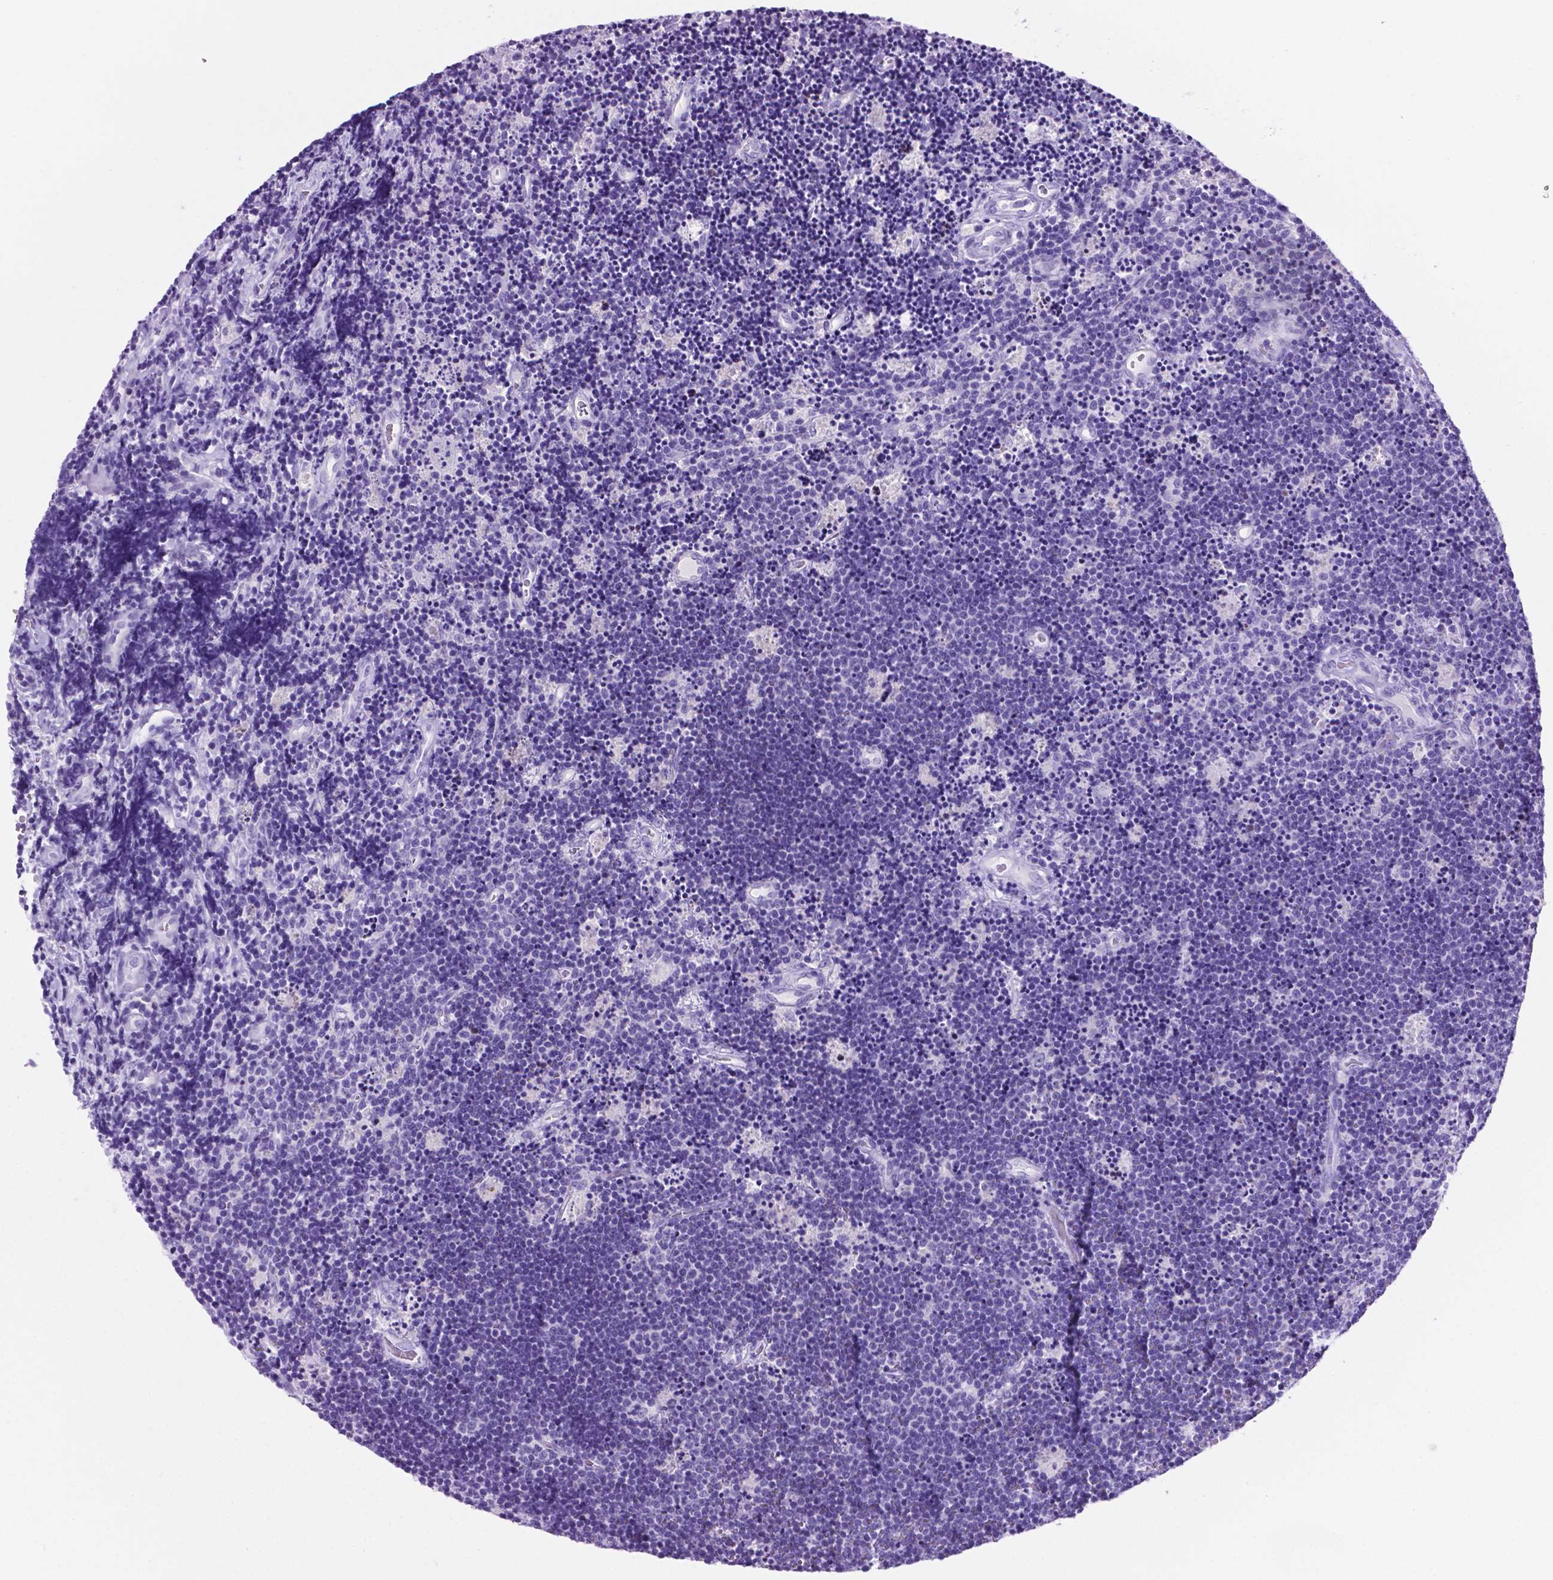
{"staining": {"intensity": "negative", "quantity": "none", "location": "none"}, "tissue": "lymphoma", "cell_type": "Tumor cells", "image_type": "cancer", "snomed": [{"axis": "morphology", "description": "Malignant lymphoma, non-Hodgkin's type, Low grade"}, {"axis": "topography", "description": "Brain"}], "caption": "Lymphoma was stained to show a protein in brown. There is no significant positivity in tumor cells. Brightfield microscopy of immunohistochemistry stained with DAB (3,3'-diaminobenzidine) (brown) and hematoxylin (blue), captured at high magnification.", "gene": "C17orf107", "patient": {"sex": "female", "age": 66}}